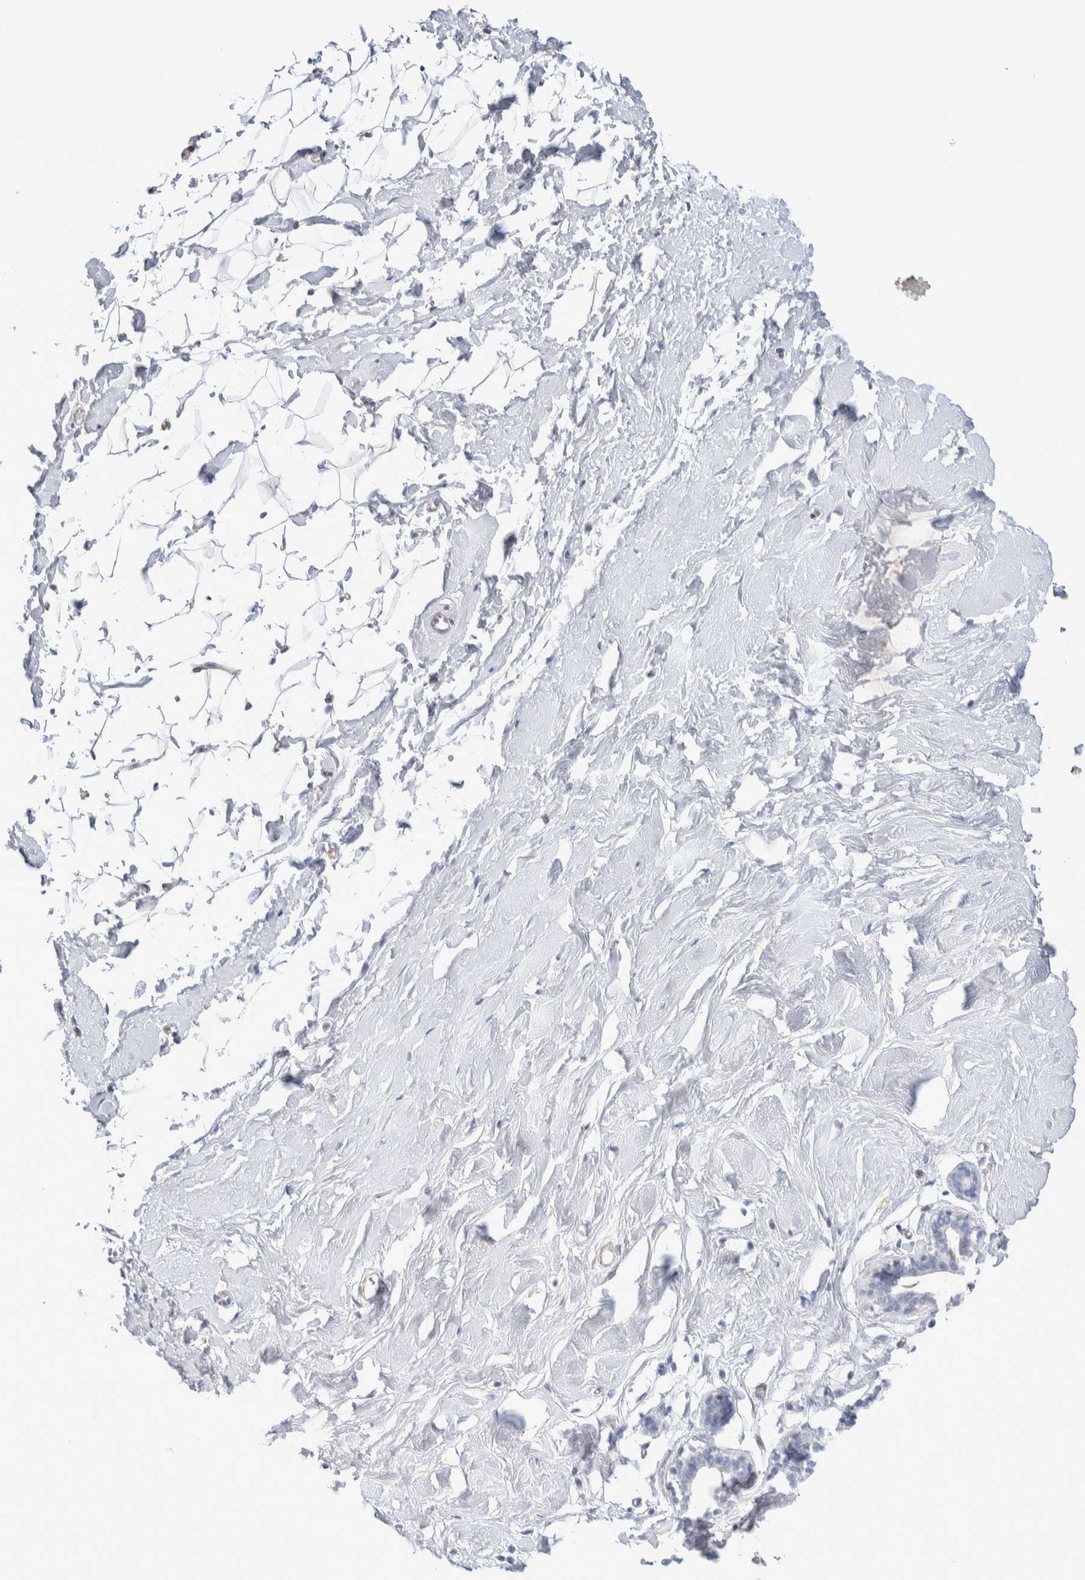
{"staining": {"intensity": "negative", "quantity": "none", "location": "none"}, "tissue": "breast", "cell_type": "Adipocytes", "image_type": "normal", "snomed": [{"axis": "morphology", "description": "Normal tissue, NOS"}, {"axis": "topography", "description": "Breast"}], "caption": "This is an immunohistochemistry micrograph of unremarkable human breast. There is no positivity in adipocytes.", "gene": "SEPTIN4", "patient": {"sex": "female", "age": 23}}